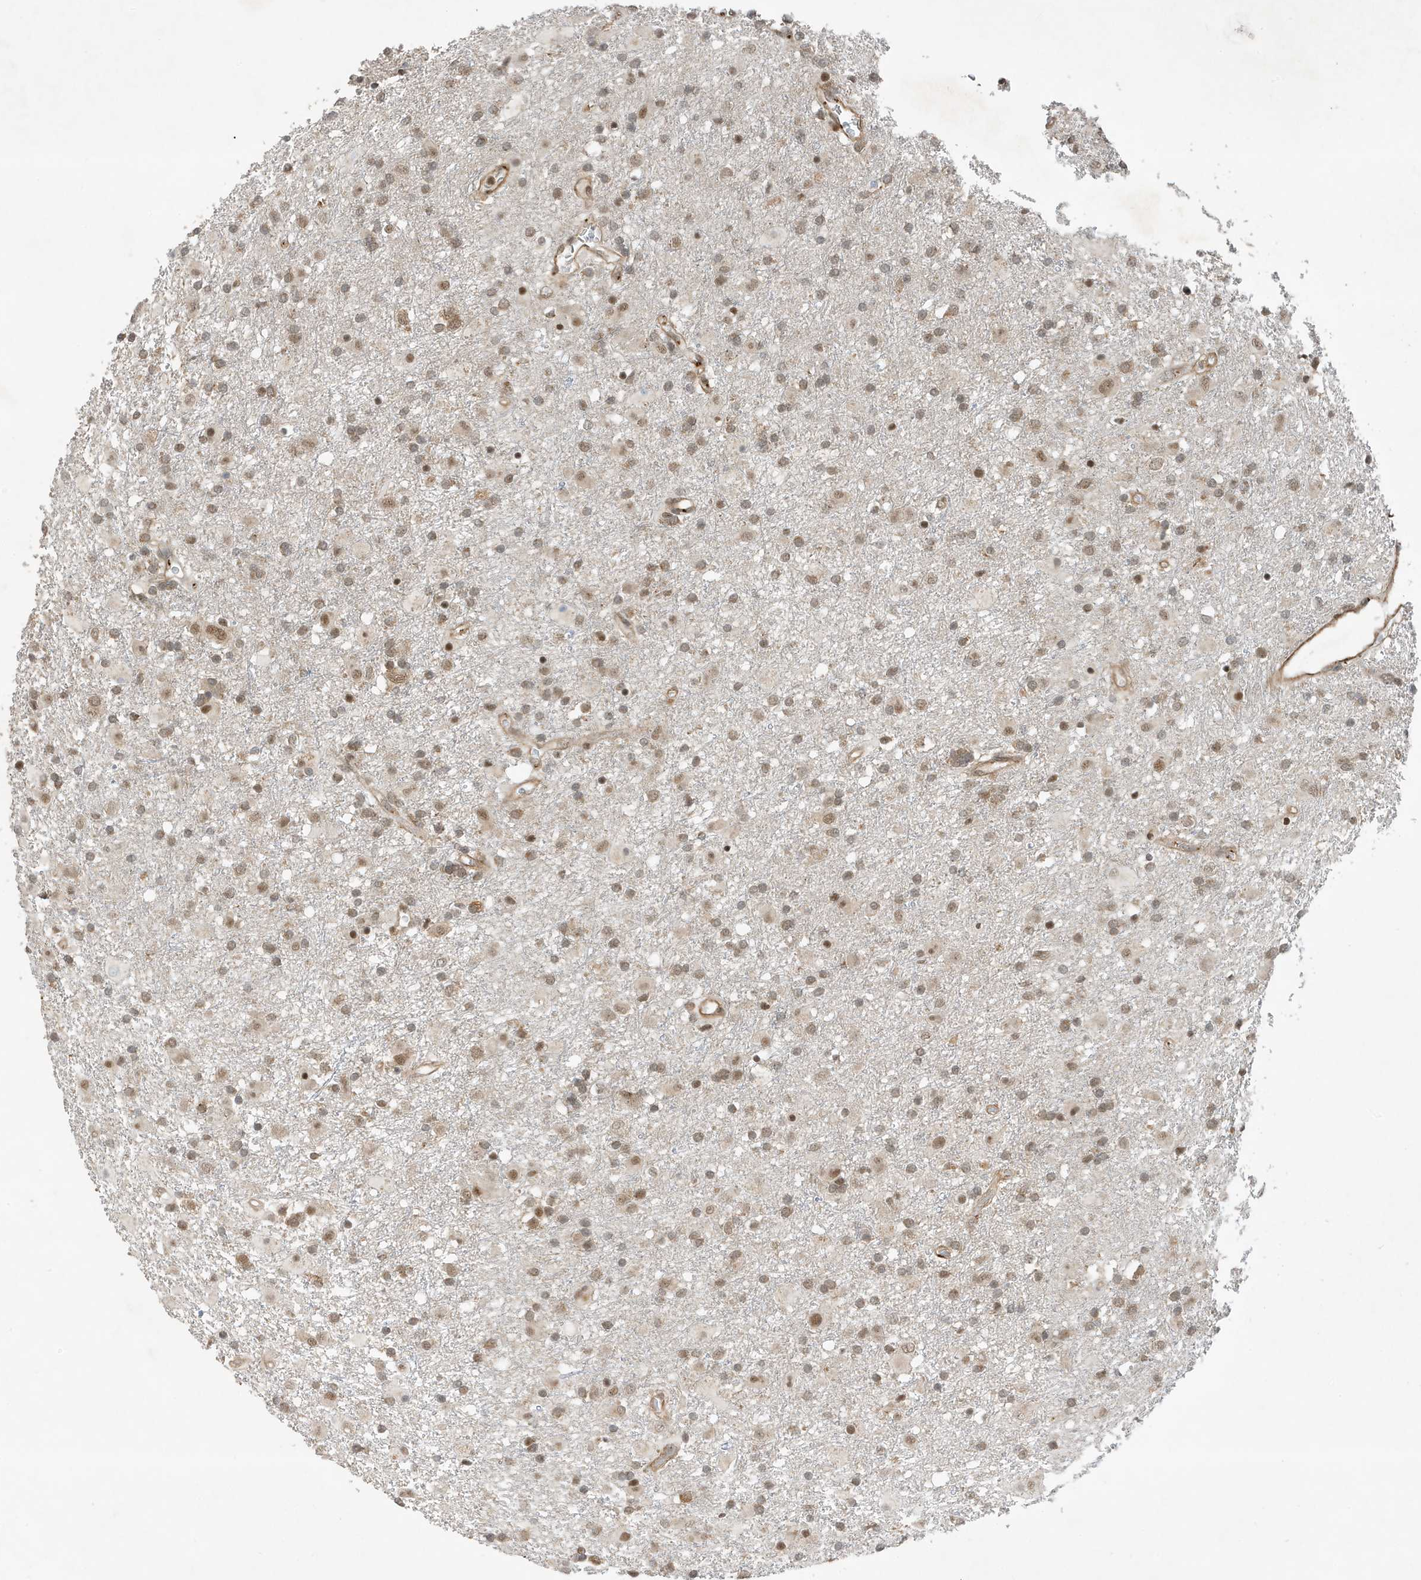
{"staining": {"intensity": "weak", "quantity": "25%-75%", "location": "nuclear"}, "tissue": "glioma", "cell_type": "Tumor cells", "image_type": "cancer", "snomed": [{"axis": "morphology", "description": "Glioma, malignant, Low grade"}, {"axis": "topography", "description": "Brain"}], "caption": "A brown stain shows weak nuclear staining of a protein in human glioma tumor cells. (IHC, brightfield microscopy, high magnification).", "gene": "MAST3", "patient": {"sex": "male", "age": 65}}